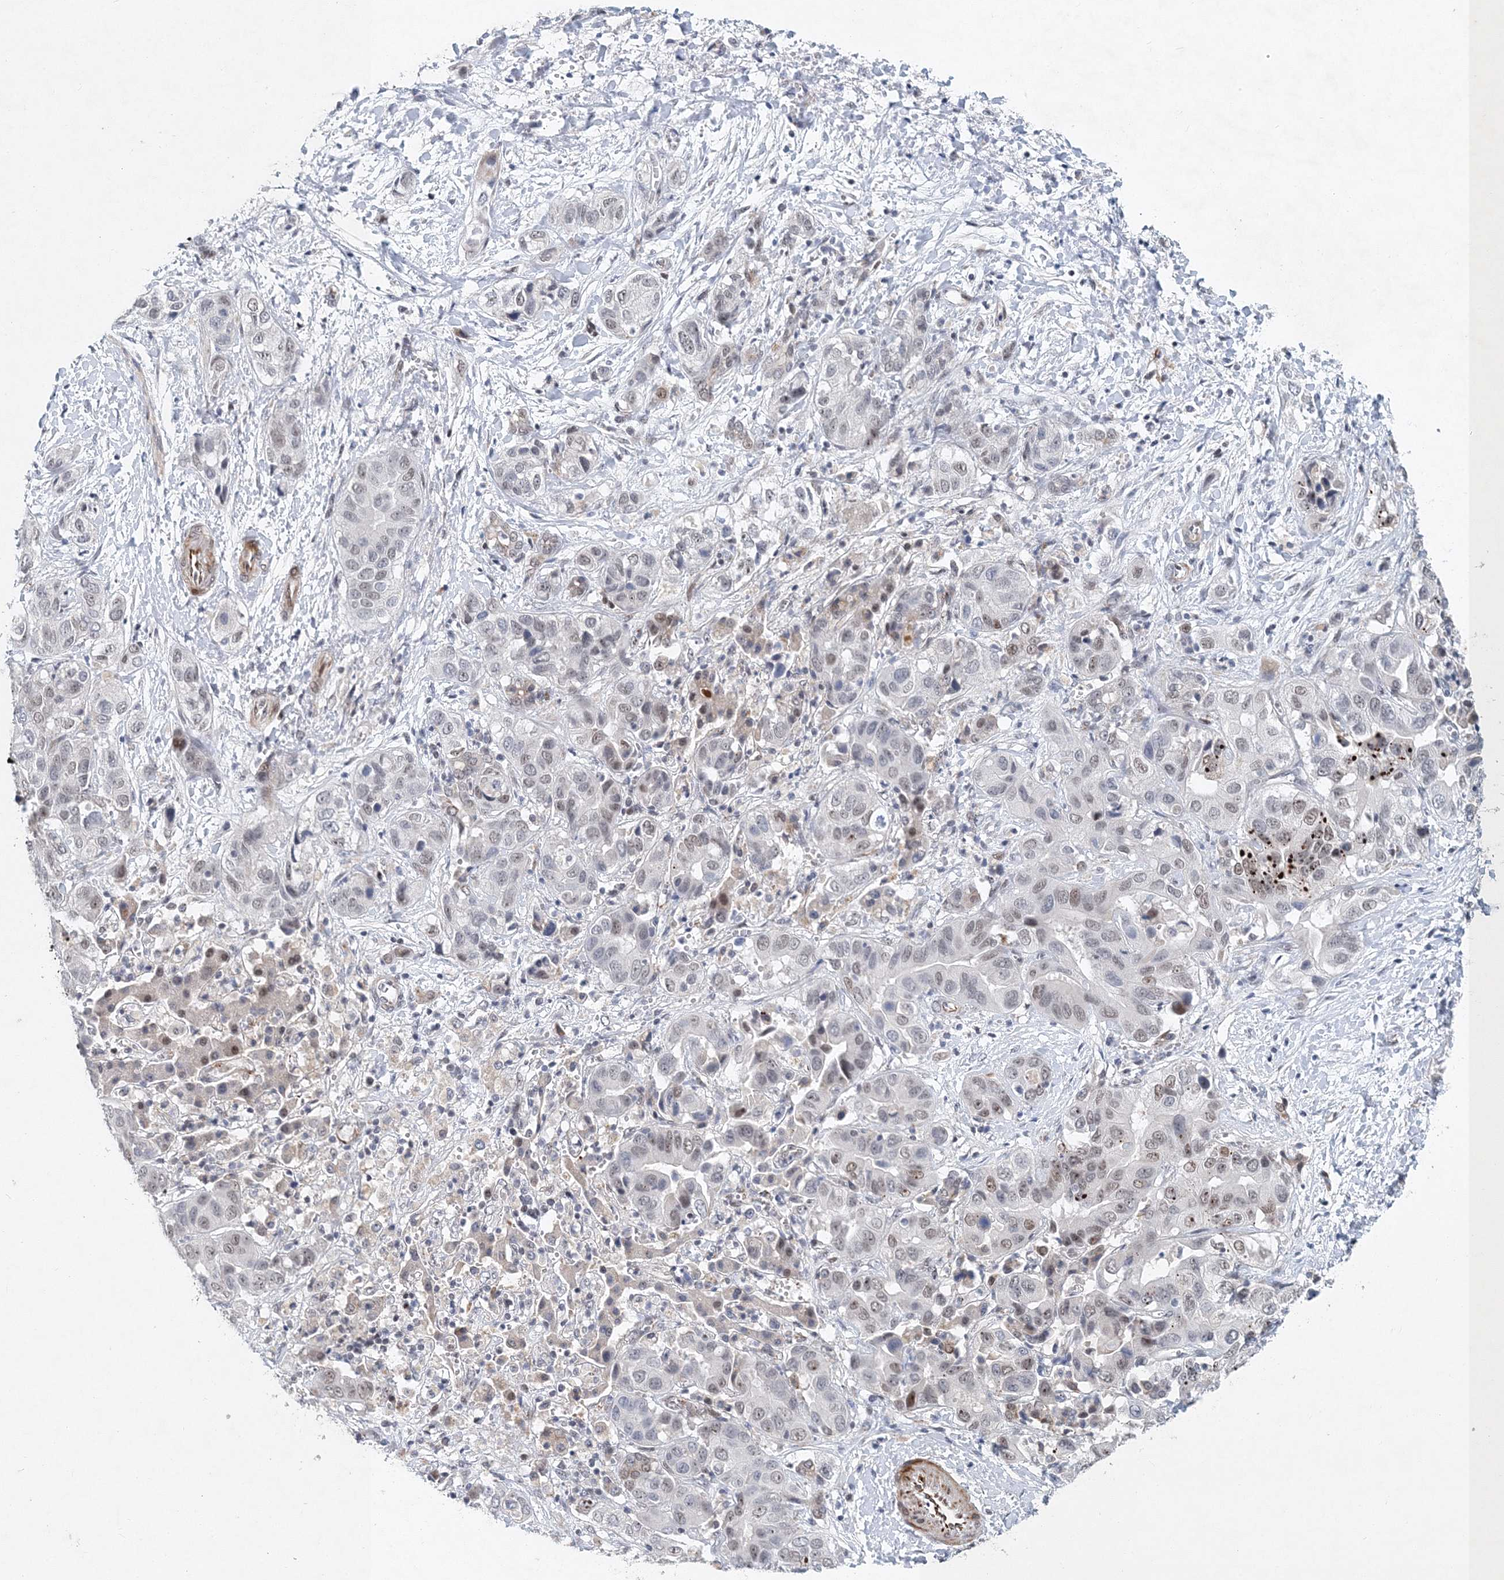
{"staining": {"intensity": "moderate", "quantity": "<25%", "location": "nuclear"}, "tissue": "liver cancer", "cell_type": "Tumor cells", "image_type": "cancer", "snomed": [{"axis": "morphology", "description": "Cholangiocarcinoma"}, {"axis": "topography", "description": "Liver"}], "caption": "Immunohistochemical staining of human cholangiocarcinoma (liver) shows low levels of moderate nuclear protein positivity in about <25% of tumor cells.", "gene": "UIMC1", "patient": {"sex": "female", "age": 52}}